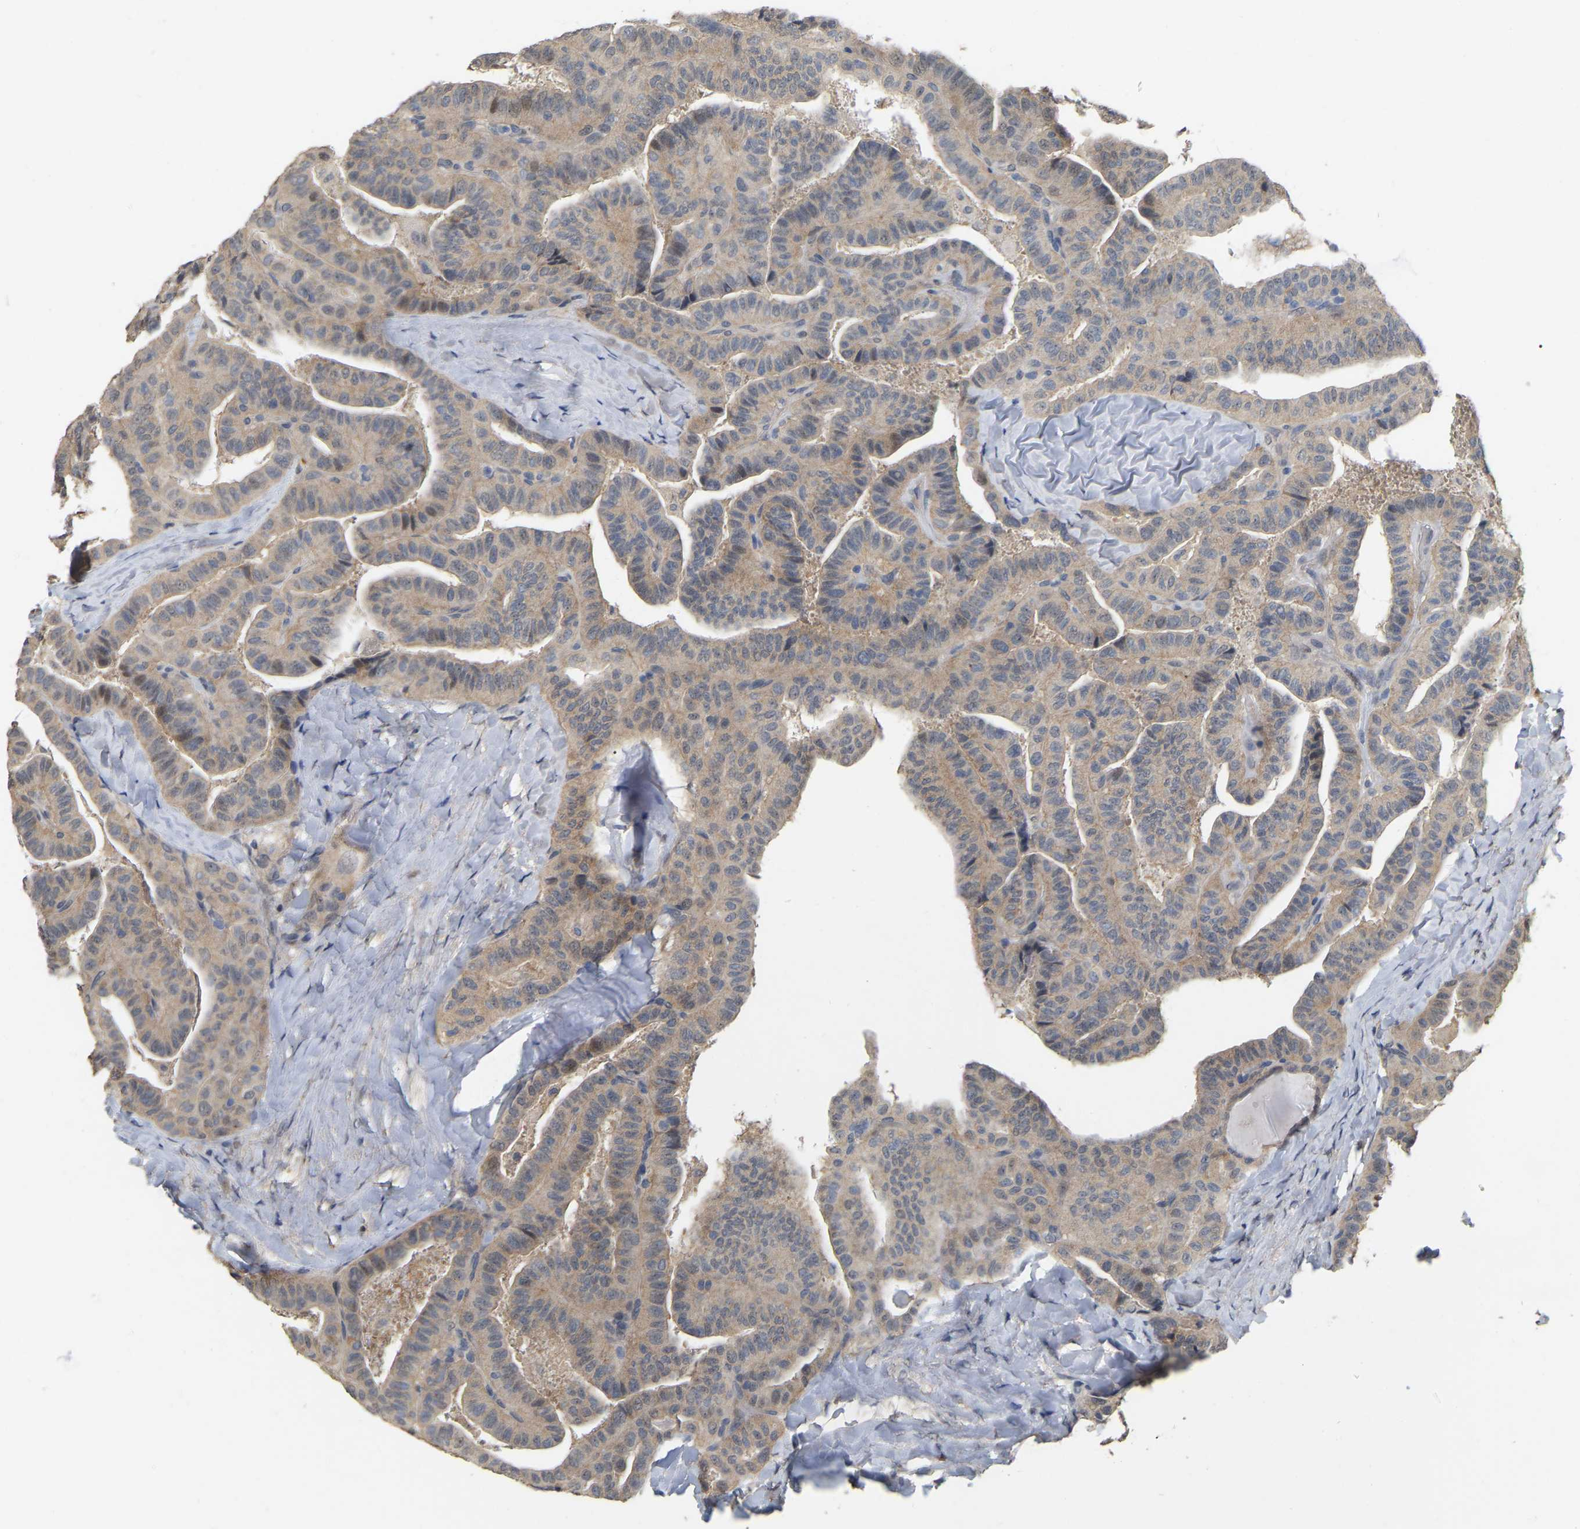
{"staining": {"intensity": "moderate", "quantity": "<25%", "location": "cytoplasmic/membranous"}, "tissue": "thyroid cancer", "cell_type": "Tumor cells", "image_type": "cancer", "snomed": [{"axis": "morphology", "description": "Papillary adenocarcinoma, NOS"}, {"axis": "topography", "description": "Thyroid gland"}], "caption": "There is low levels of moderate cytoplasmic/membranous expression in tumor cells of thyroid cancer, as demonstrated by immunohistochemical staining (brown color).", "gene": "RUVBL1", "patient": {"sex": "male", "age": 77}}